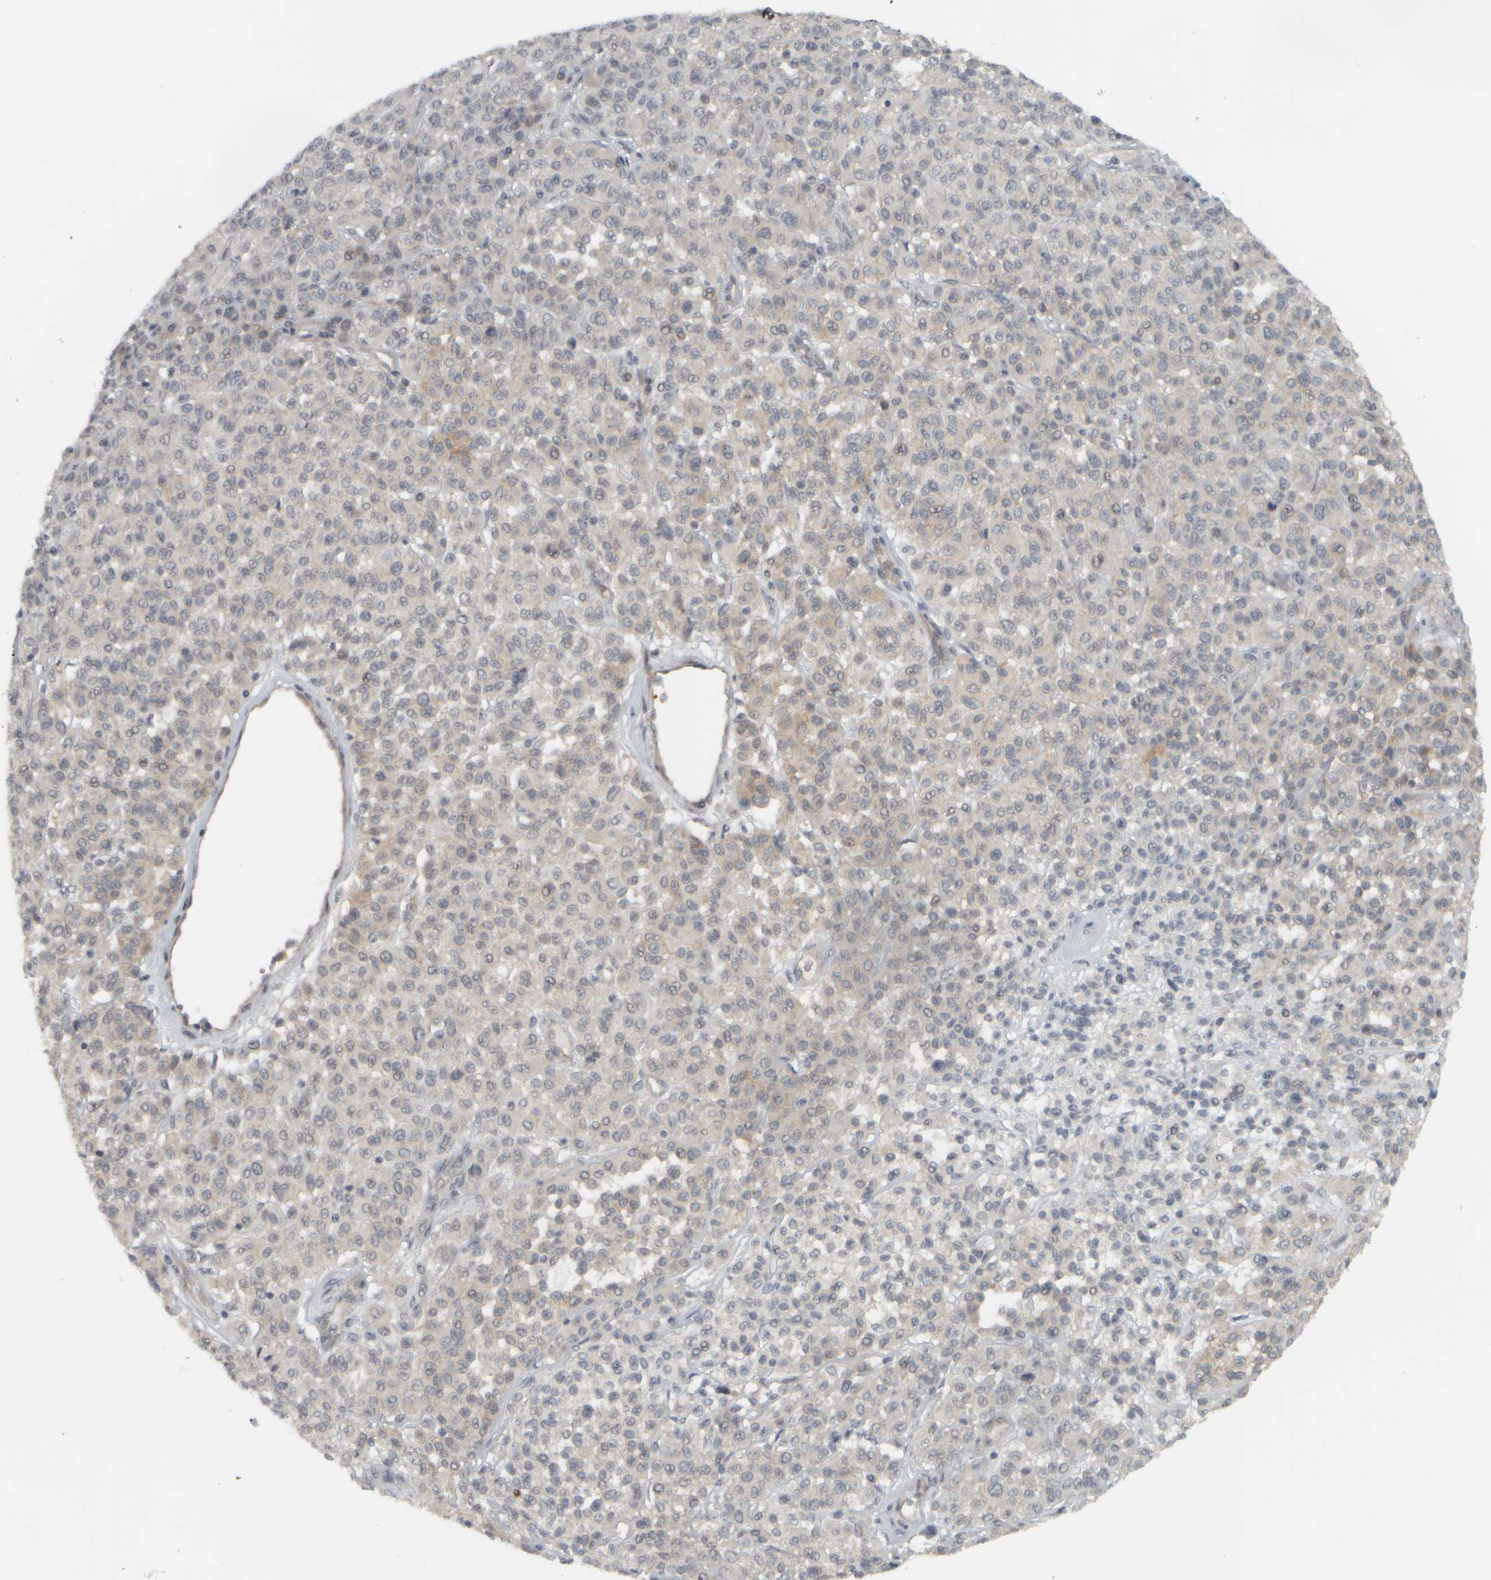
{"staining": {"intensity": "weak", "quantity": "<25%", "location": "cytoplasmic/membranous"}, "tissue": "melanoma", "cell_type": "Tumor cells", "image_type": "cancer", "snomed": [{"axis": "morphology", "description": "Malignant melanoma, Metastatic site"}, {"axis": "topography", "description": "Pancreas"}], "caption": "Immunohistochemistry (IHC) of melanoma displays no expression in tumor cells.", "gene": "NAPG", "patient": {"sex": "female", "age": 30}}